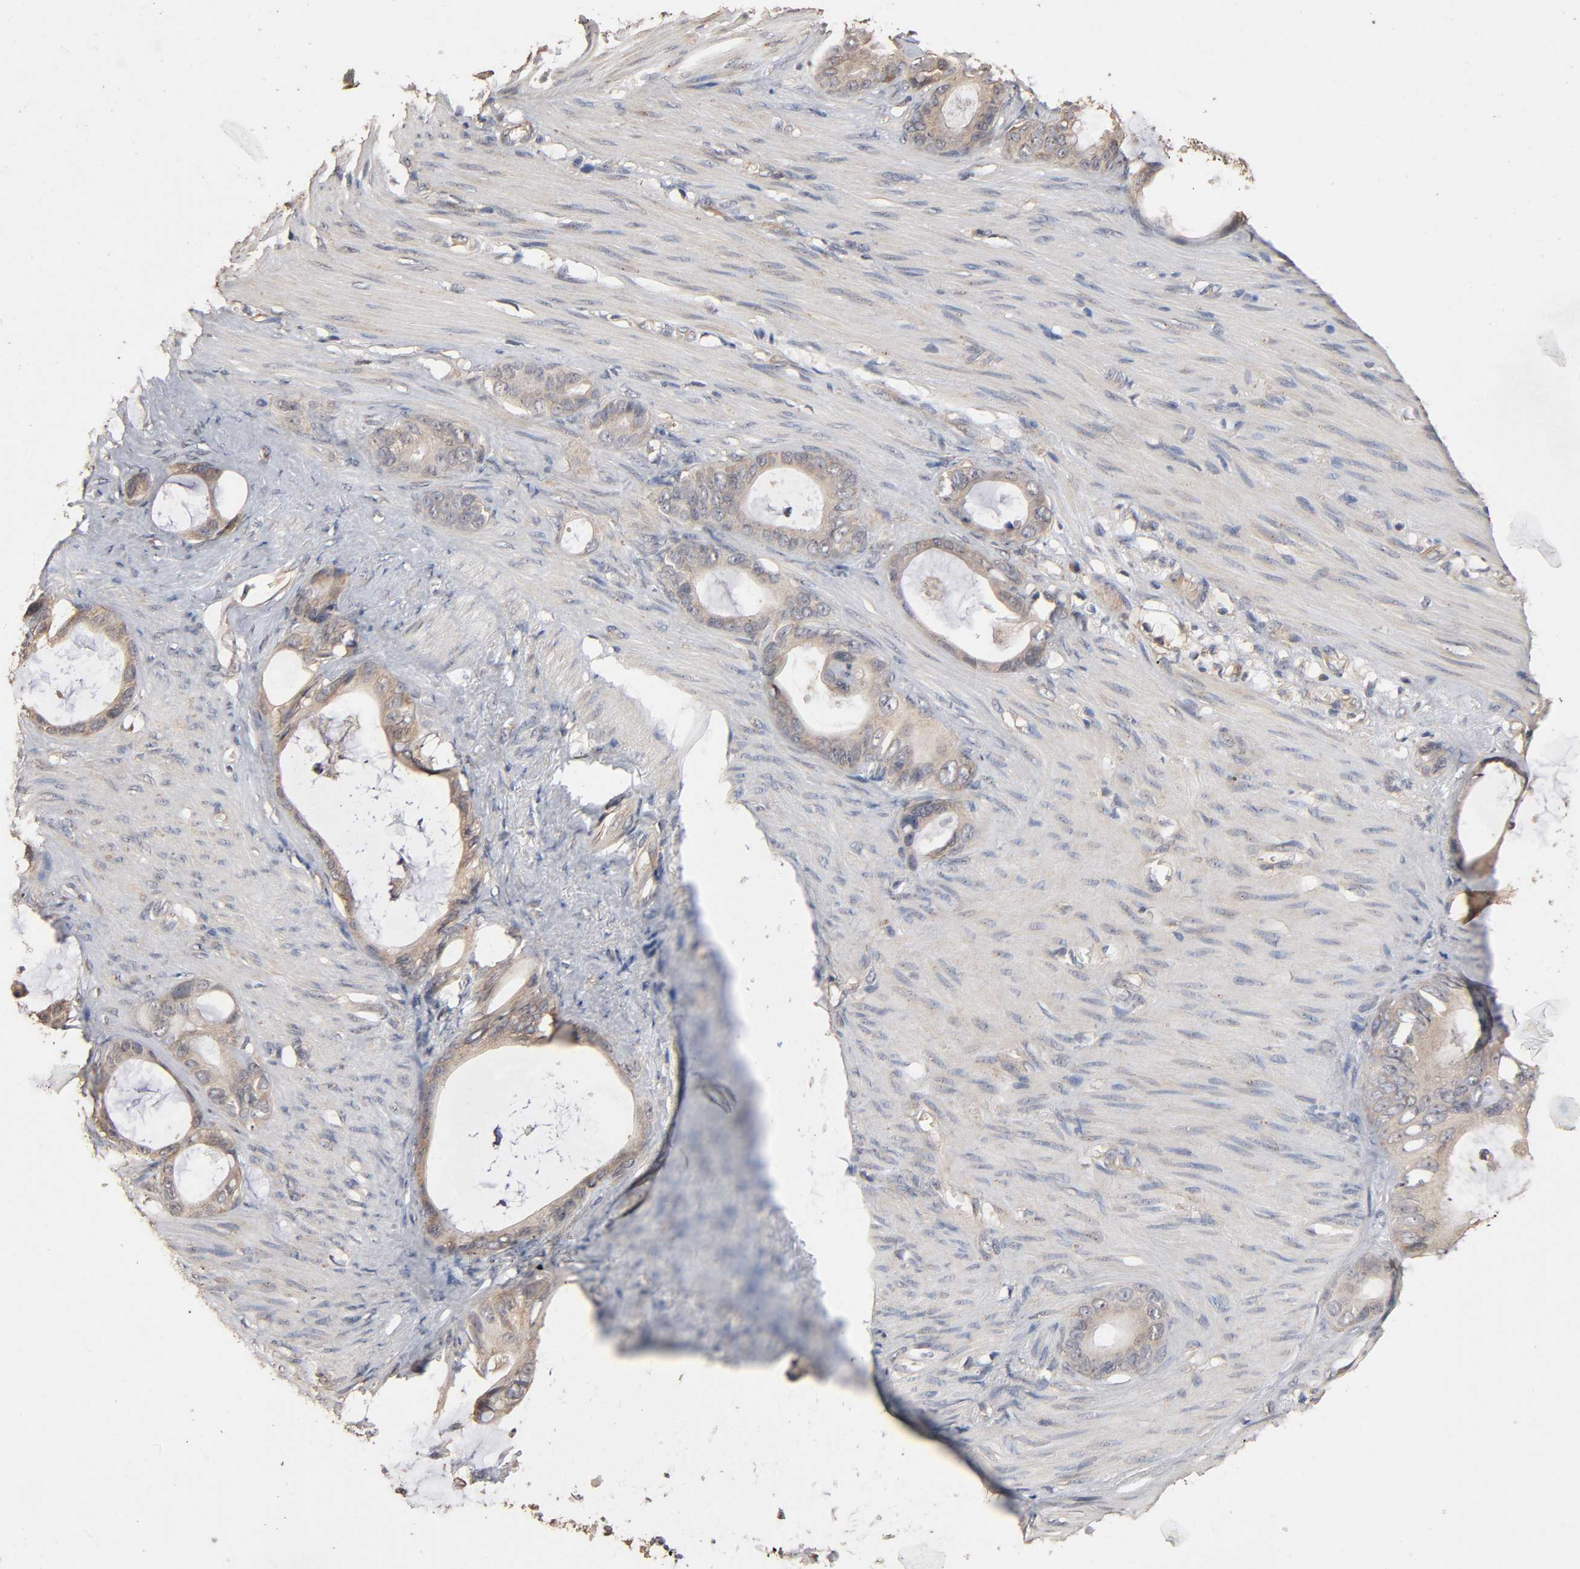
{"staining": {"intensity": "weak", "quantity": ">75%", "location": "cytoplasmic/membranous"}, "tissue": "stomach cancer", "cell_type": "Tumor cells", "image_type": "cancer", "snomed": [{"axis": "morphology", "description": "Adenocarcinoma, NOS"}, {"axis": "topography", "description": "Stomach"}], "caption": "Protein expression analysis of human stomach adenocarcinoma reveals weak cytoplasmic/membranous positivity in approximately >75% of tumor cells.", "gene": "ARHGEF7", "patient": {"sex": "female", "age": 75}}